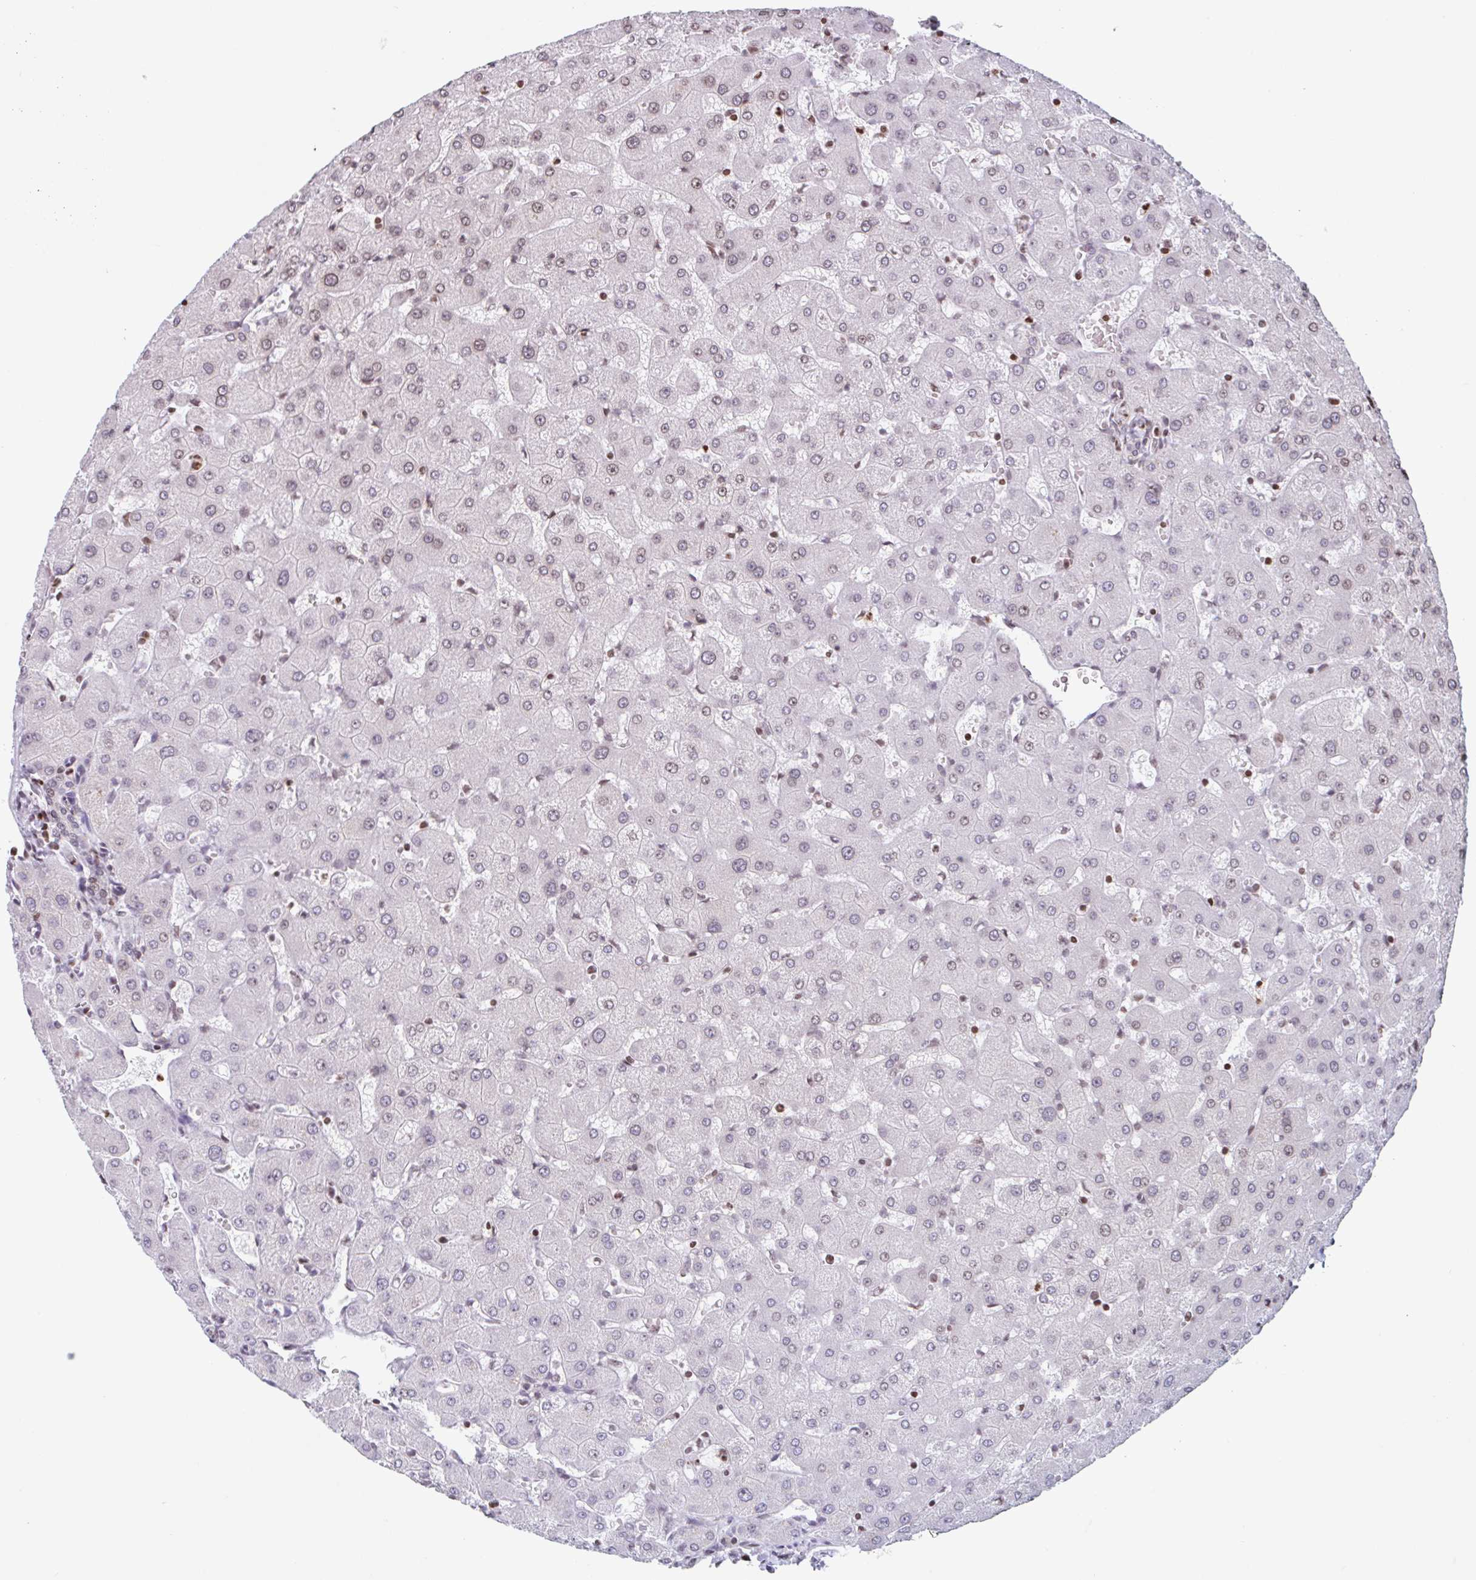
{"staining": {"intensity": "moderate", "quantity": "25%-75%", "location": "nuclear"}, "tissue": "liver", "cell_type": "Cholangiocytes", "image_type": "normal", "snomed": [{"axis": "morphology", "description": "Normal tissue, NOS"}, {"axis": "topography", "description": "Liver"}], "caption": "Protein expression analysis of normal human liver reveals moderate nuclear positivity in approximately 25%-75% of cholangiocytes. Nuclei are stained in blue.", "gene": "NOL6", "patient": {"sex": "female", "age": 63}}